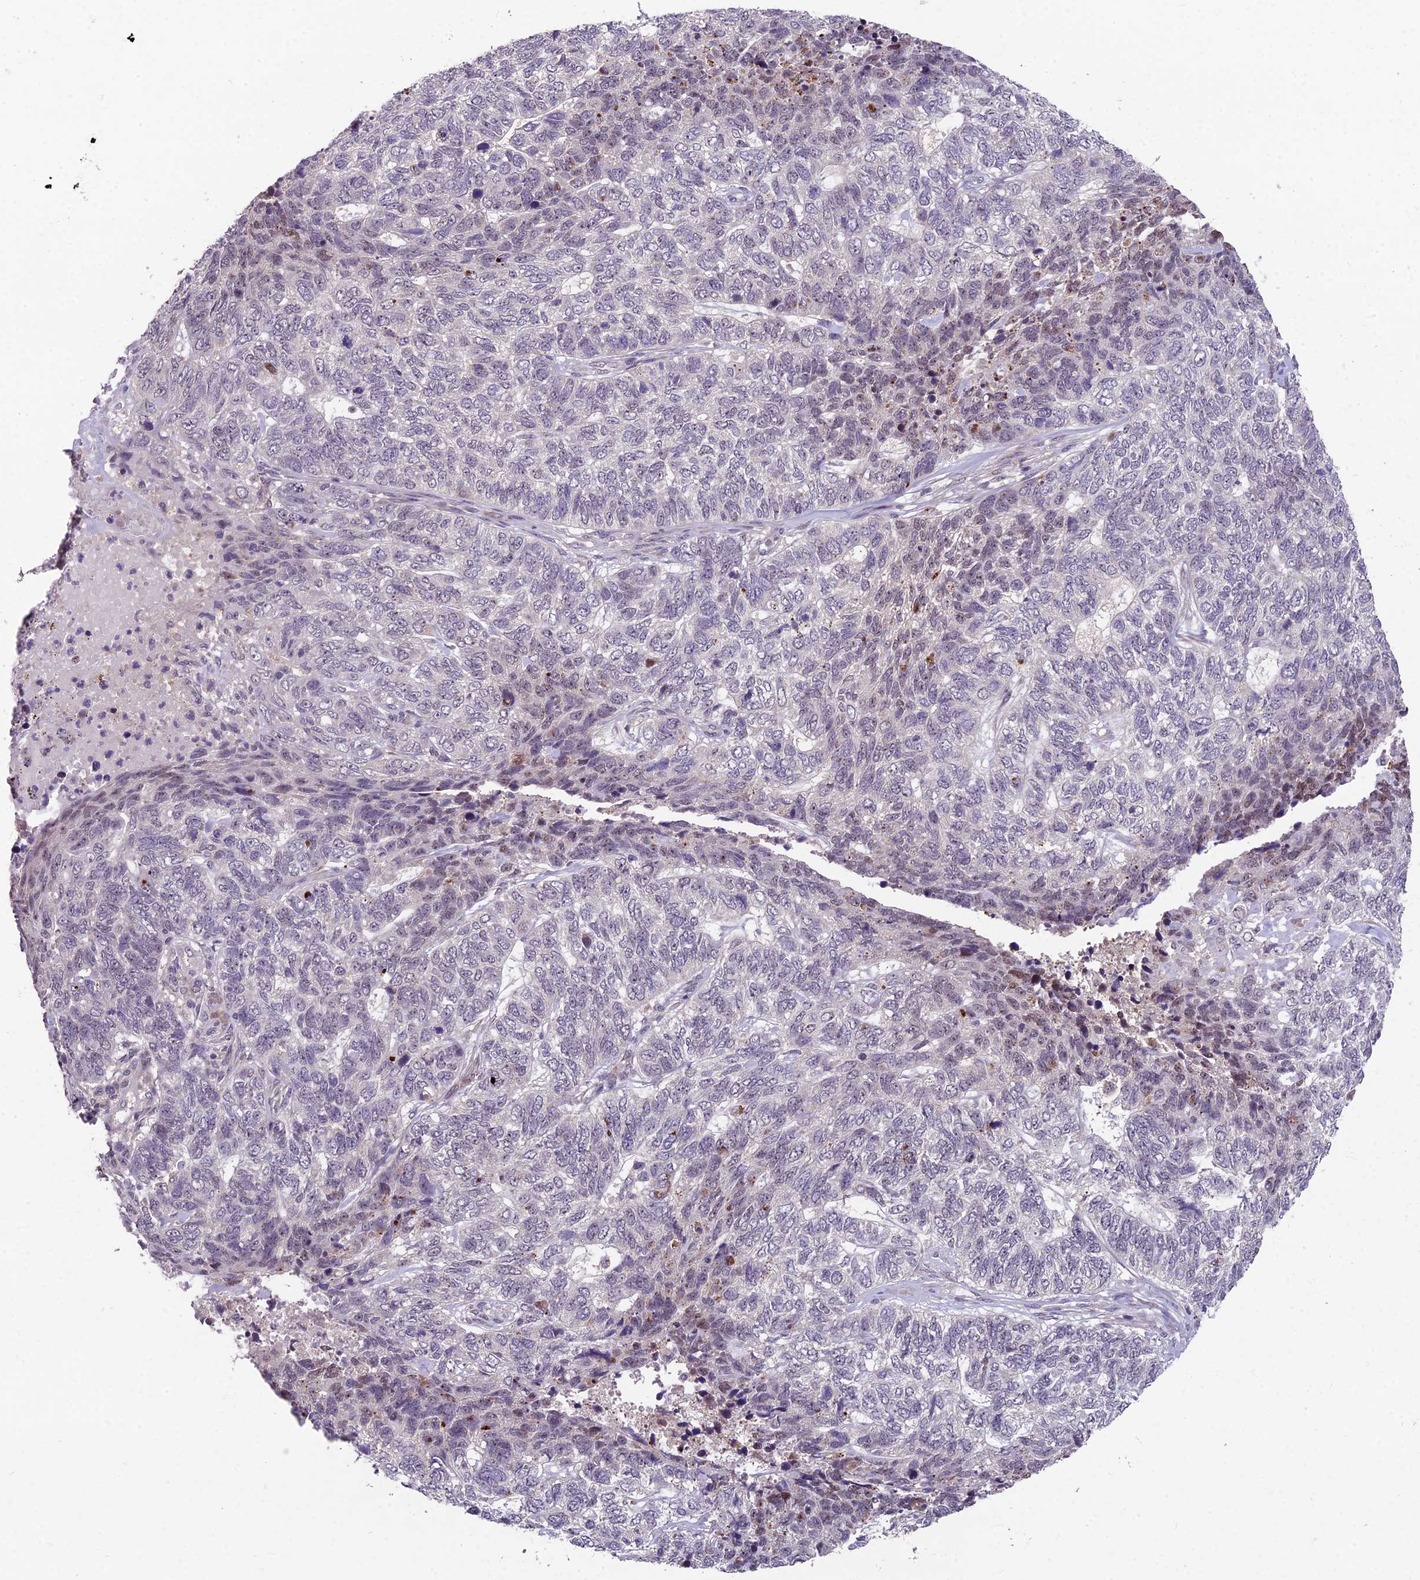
{"staining": {"intensity": "weak", "quantity": "<25%", "location": "nuclear"}, "tissue": "skin cancer", "cell_type": "Tumor cells", "image_type": "cancer", "snomed": [{"axis": "morphology", "description": "Basal cell carcinoma"}, {"axis": "topography", "description": "Skin"}], "caption": "The micrograph demonstrates no significant expression in tumor cells of basal cell carcinoma (skin).", "gene": "ZNF333", "patient": {"sex": "female", "age": 65}}